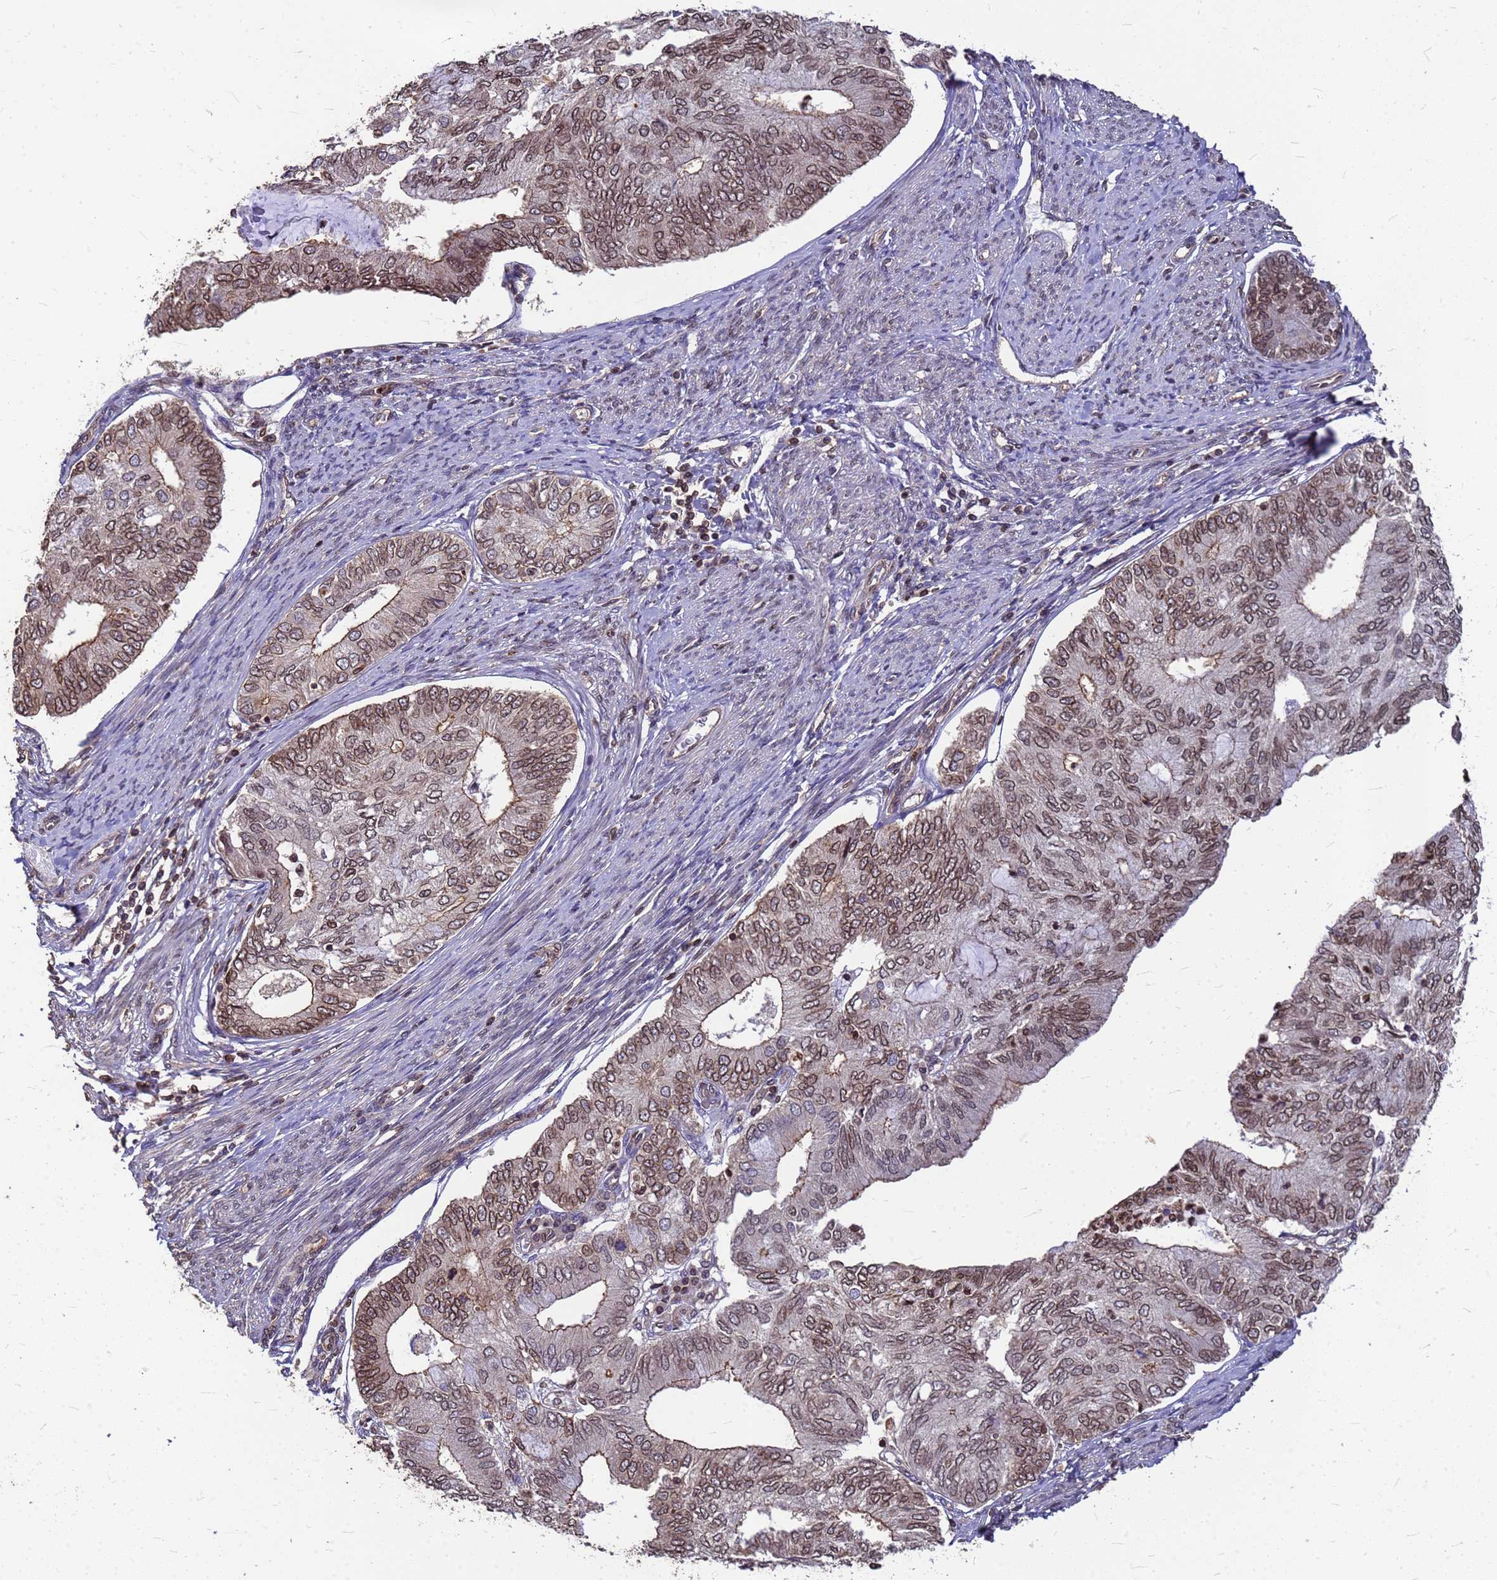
{"staining": {"intensity": "moderate", "quantity": ">75%", "location": "cytoplasmic/membranous,nuclear"}, "tissue": "endometrial cancer", "cell_type": "Tumor cells", "image_type": "cancer", "snomed": [{"axis": "morphology", "description": "Adenocarcinoma, NOS"}, {"axis": "topography", "description": "Endometrium"}], "caption": "Endometrial cancer (adenocarcinoma) stained with a protein marker shows moderate staining in tumor cells.", "gene": "C1orf35", "patient": {"sex": "female", "age": 68}}